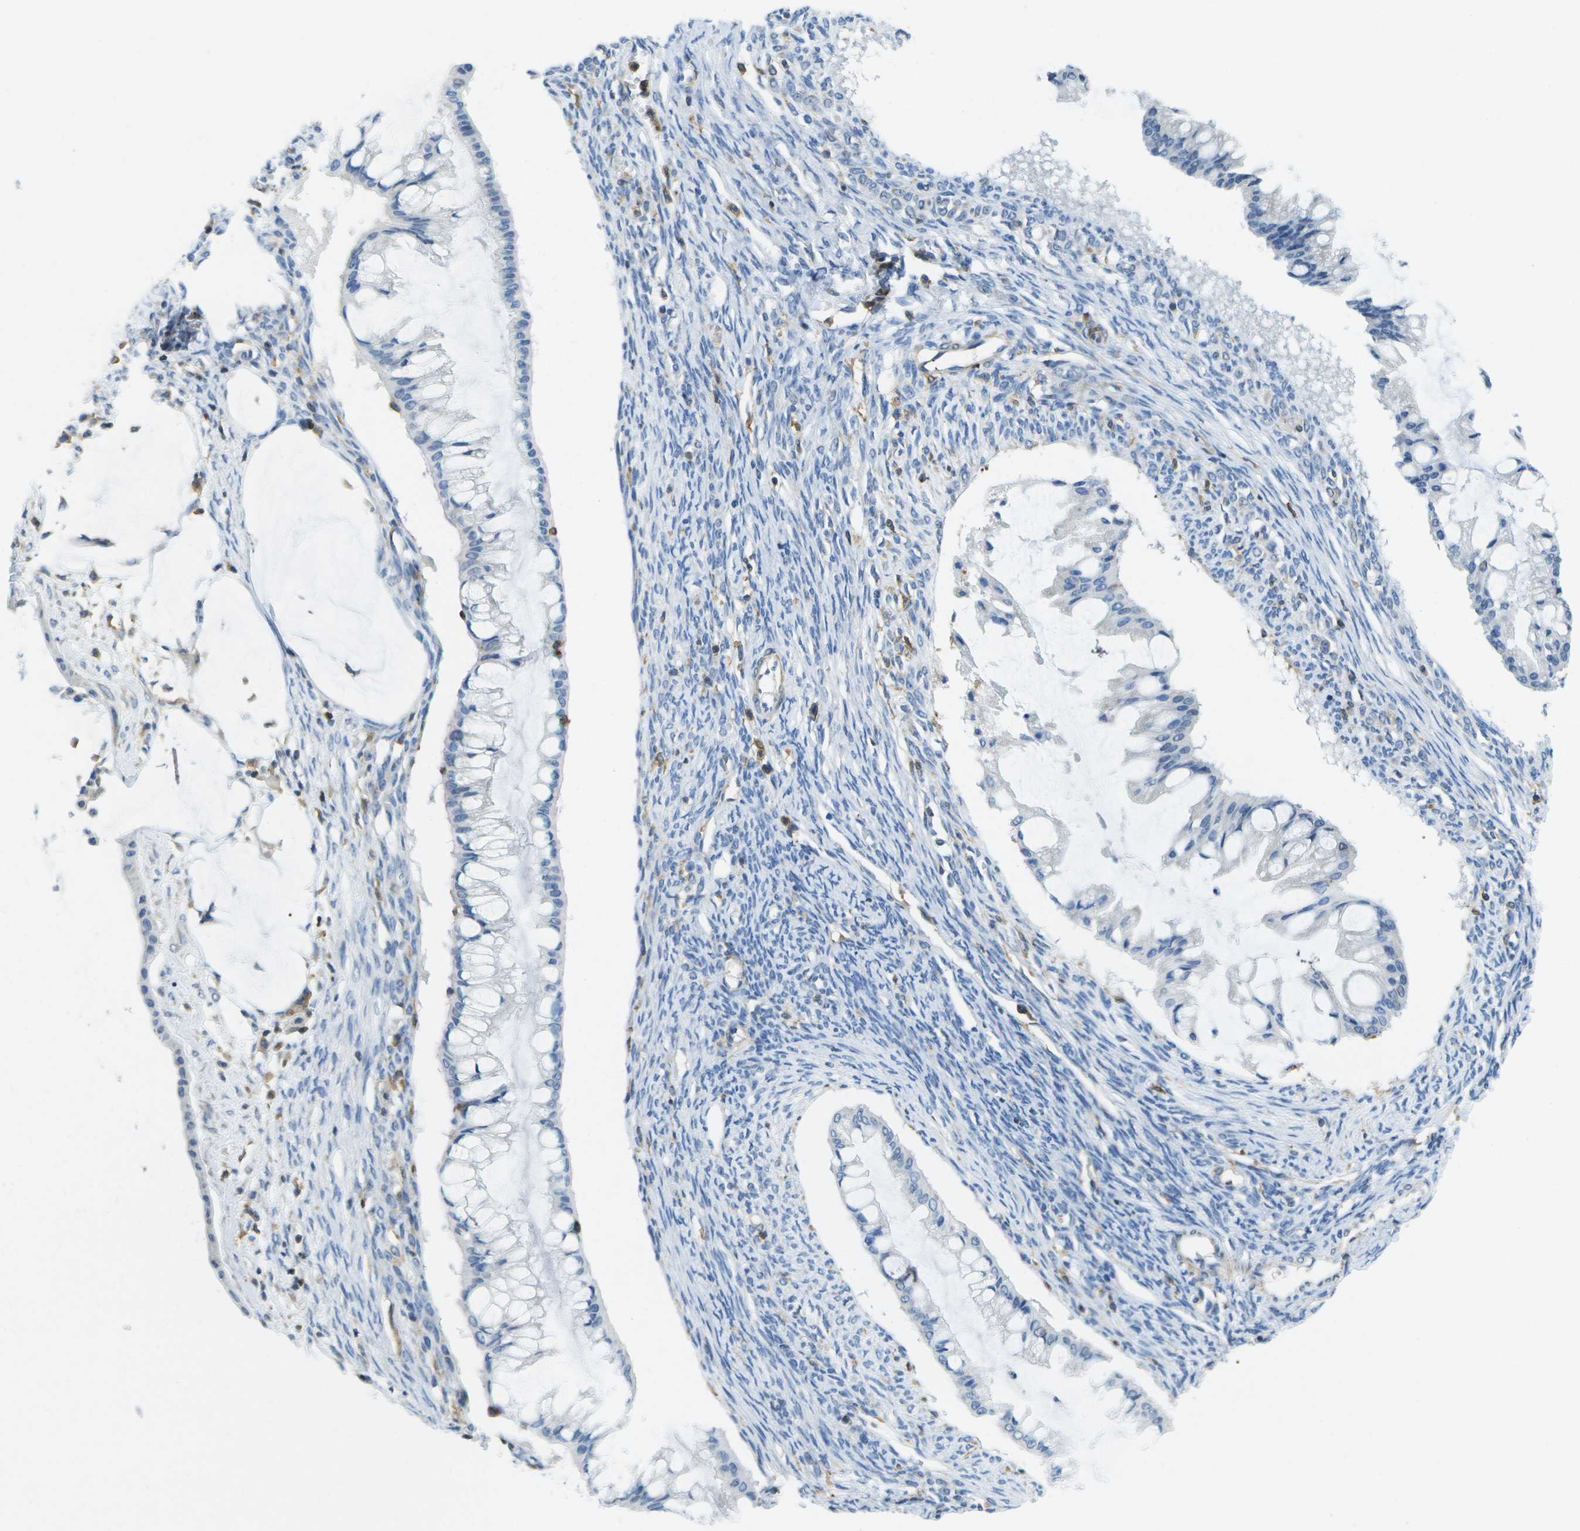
{"staining": {"intensity": "negative", "quantity": "none", "location": "none"}, "tissue": "ovarian cancer", "cell_type": "Tumor cells", "image_type": "cancer", "snomed": [{"axis": "morphology", "description": "Cystadenocarcinoma, mucinous, NOS"}, {"axis": "topography", "description": "Ovary"}], "caption": "Tumor cells show no significant protein expression in mucinous cystadenocarcinoma (ovarian).", "gene": "RCSD1", "patient": {"sex": "female", "age": 73}}